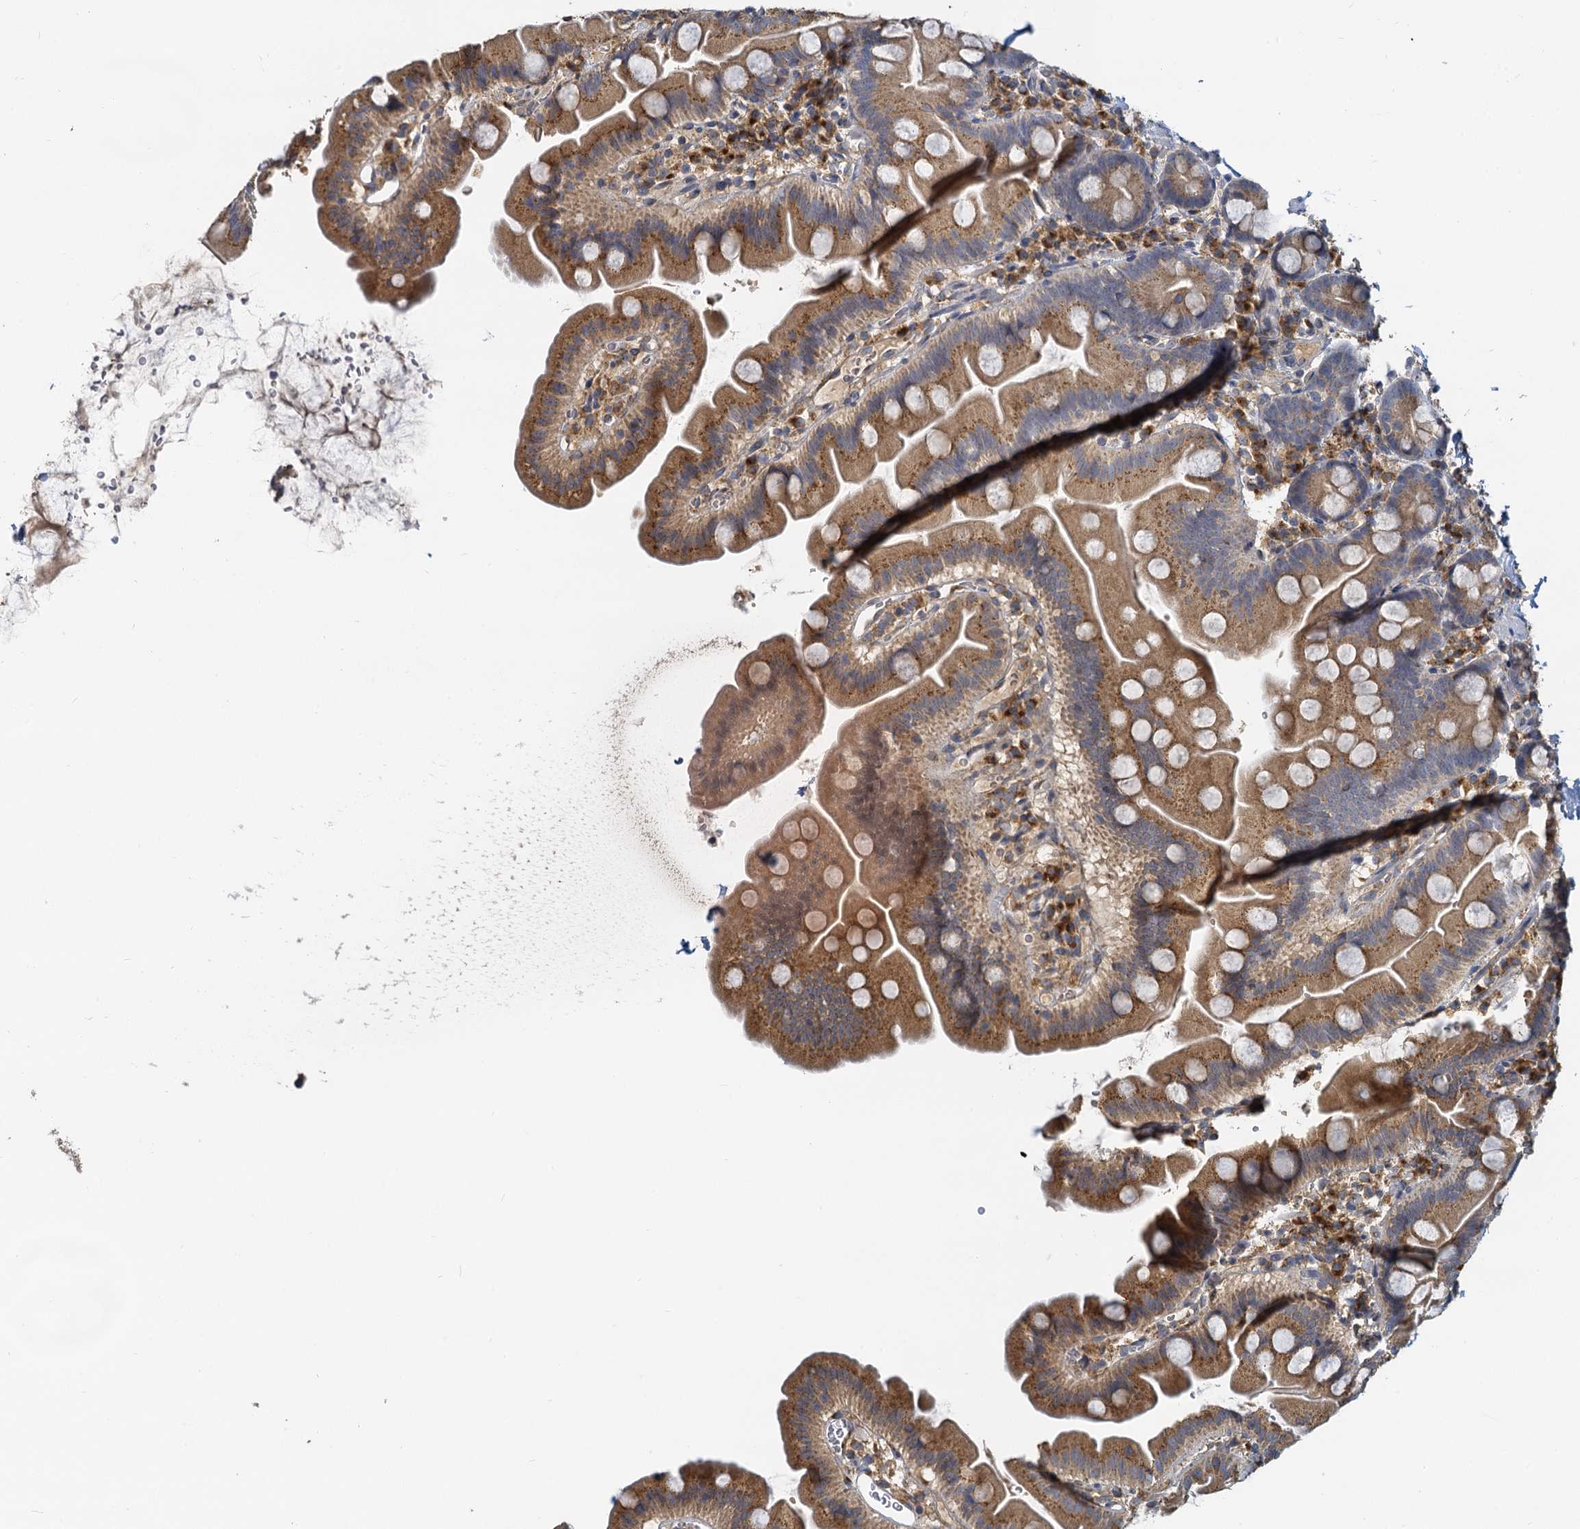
{"staining": {"intensity": "moderate", "quantity": ">75%", "location": "cytoplasmic/membranous"}, "tissue": "small intestine", "cell_type": "Glandular cells", "image_type": "normal", "snomed": [{"axis": "morphology", "description": "Normal tissue, NOS"}, {"axis": "topography", "description": "Small intestine"}], "caption": "Immunohistochemistry (IHC) of benign human small intestine shows medium levels of moderate cytoplasmic/membranous expression in about >75% of glandular cells.", "gene": "NKAPD1", "patient": {"sex": "female", "age": 68}}